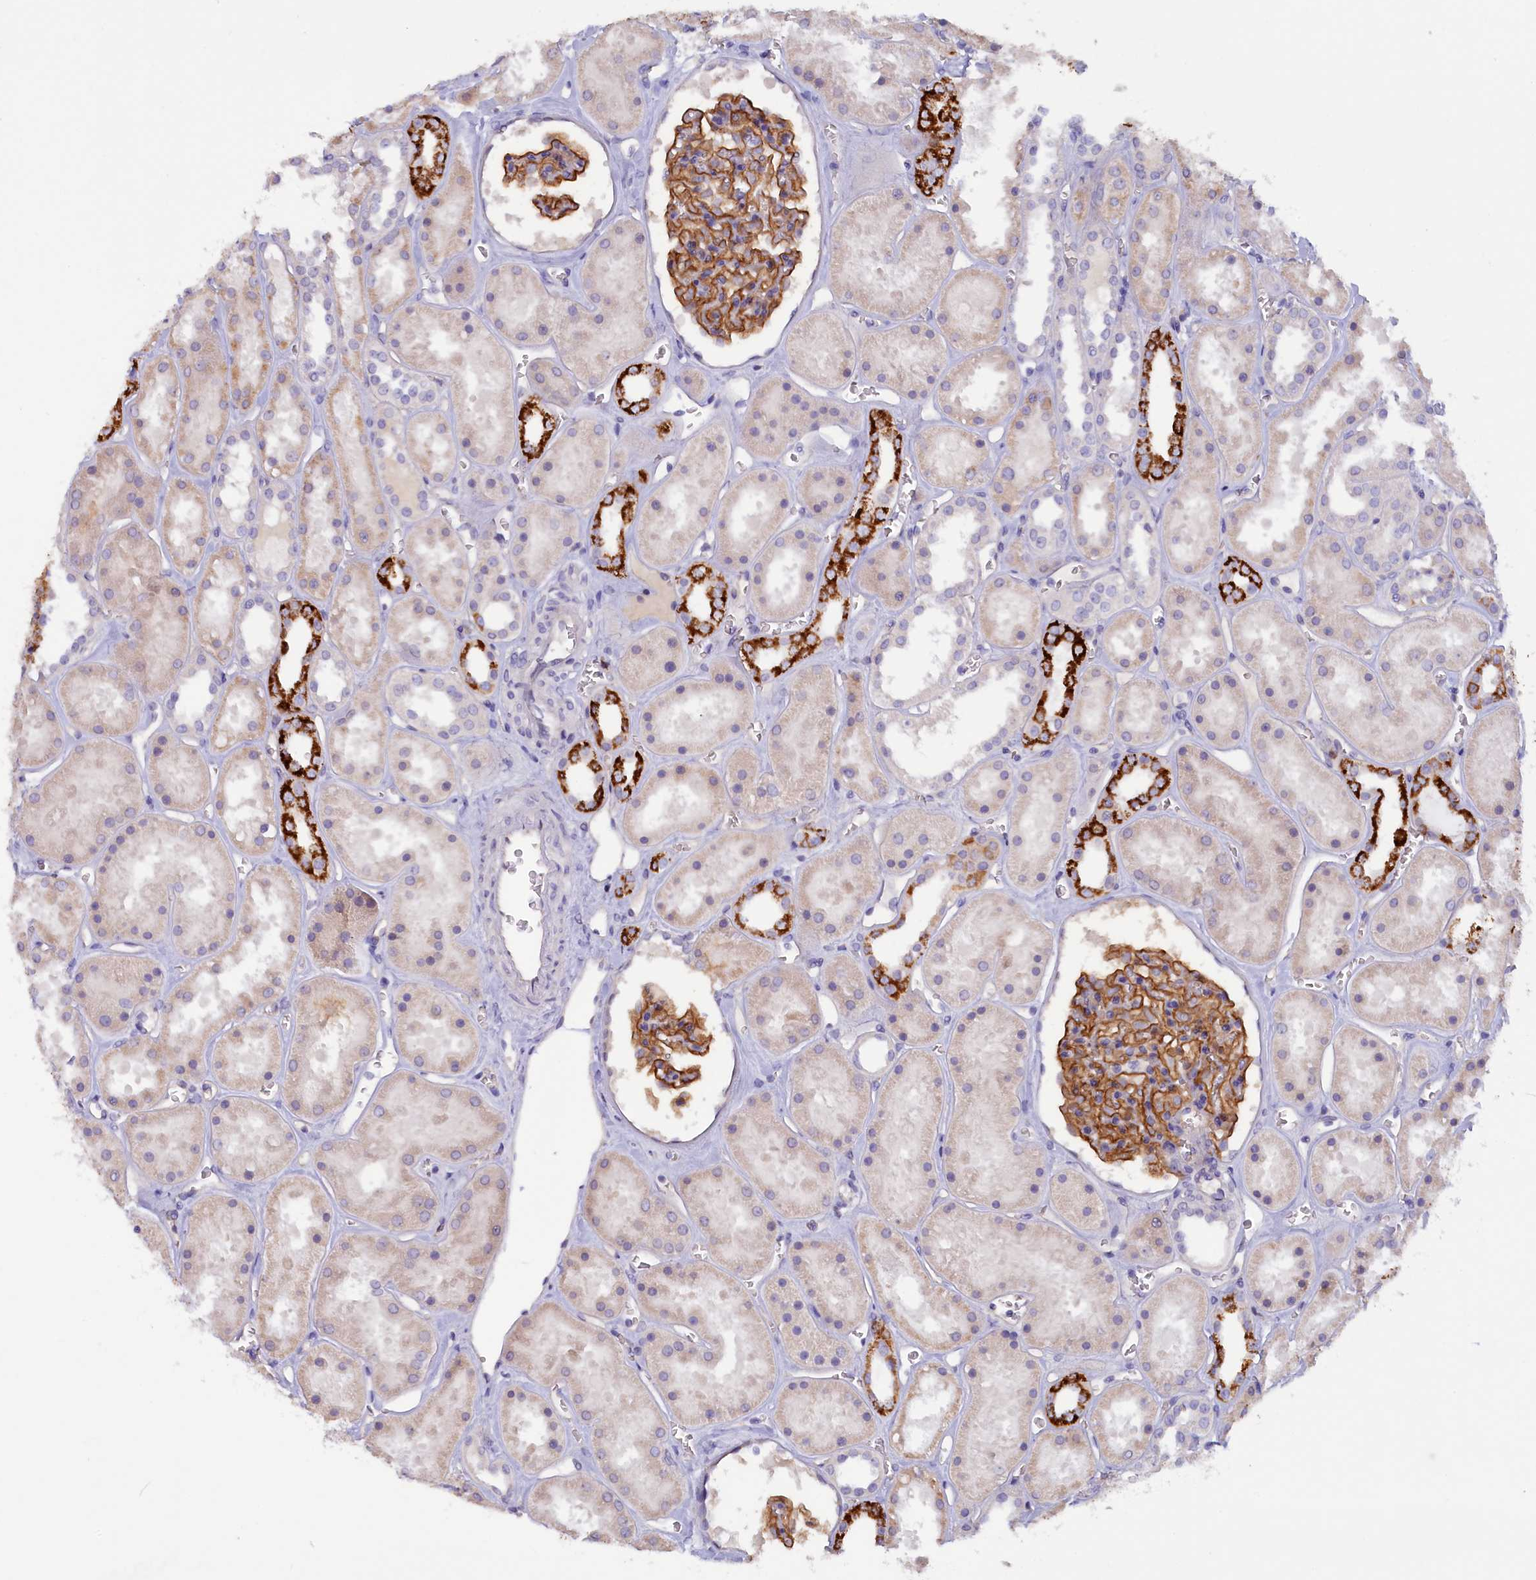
{"staining": {"intensity": "moderate", "quantity": ">75%", "location": "cytoplasmic/membranous"}, "tissue": "kidney", "cell_type": "Cells in glomeruli", "image_type": "normal", "snomed": [{"axis": "morphology", "description": "Normal tissue, NOS"}, {"axis": "topography", "description": "Kidney"}], "caption": "Kidney stained for a protein (brown) exhibits moderate cytoplasmic/membranous positive expression in approximately >75% of cells in glomeruli.", "gene": "ZSWIM4", "patient": {"sex": "female", "age": 41}}